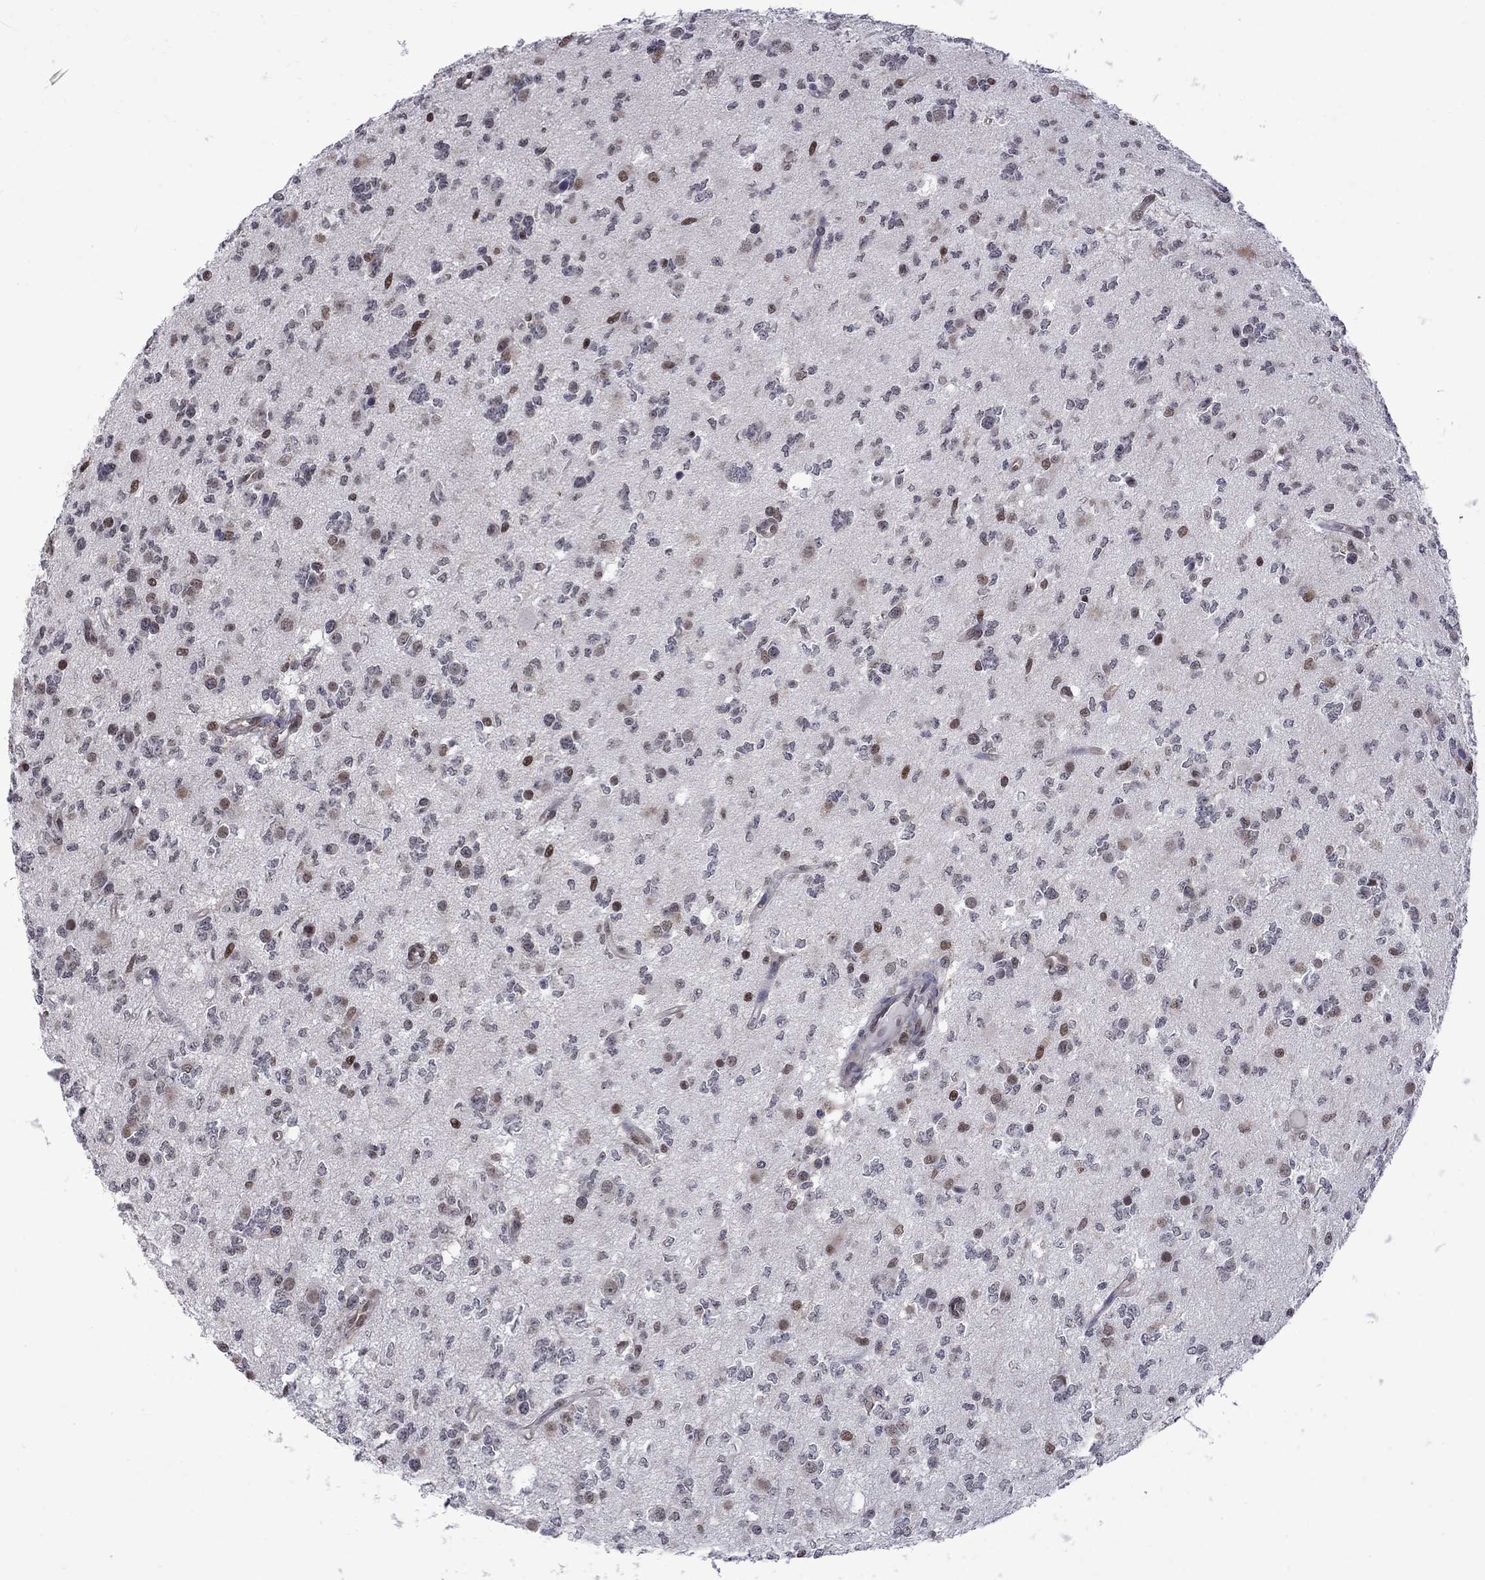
{"staining": {"intensity": "moderate", "quantity": "<25%", "location": "nuclear"}, "tissue": "glioma", "cell_type": "Tumor cells", "image_type": "cancer", "snomed": [{"axis": "morphology", "description": "Glioma, malignant, Low grade"}, {"axis": "topography", "description": "Brain"}], "caption": "DAB (3,3'-diaminobenzidine) immunohistochemical staining of glioma reveals moderate nuclear protein staining in approximately <25% of tumor cells. (Brightfield microscopy of DAB IHC at high magnification).", "gene": "RFWD3", "patient": {"sex": "female", "age": 45}}